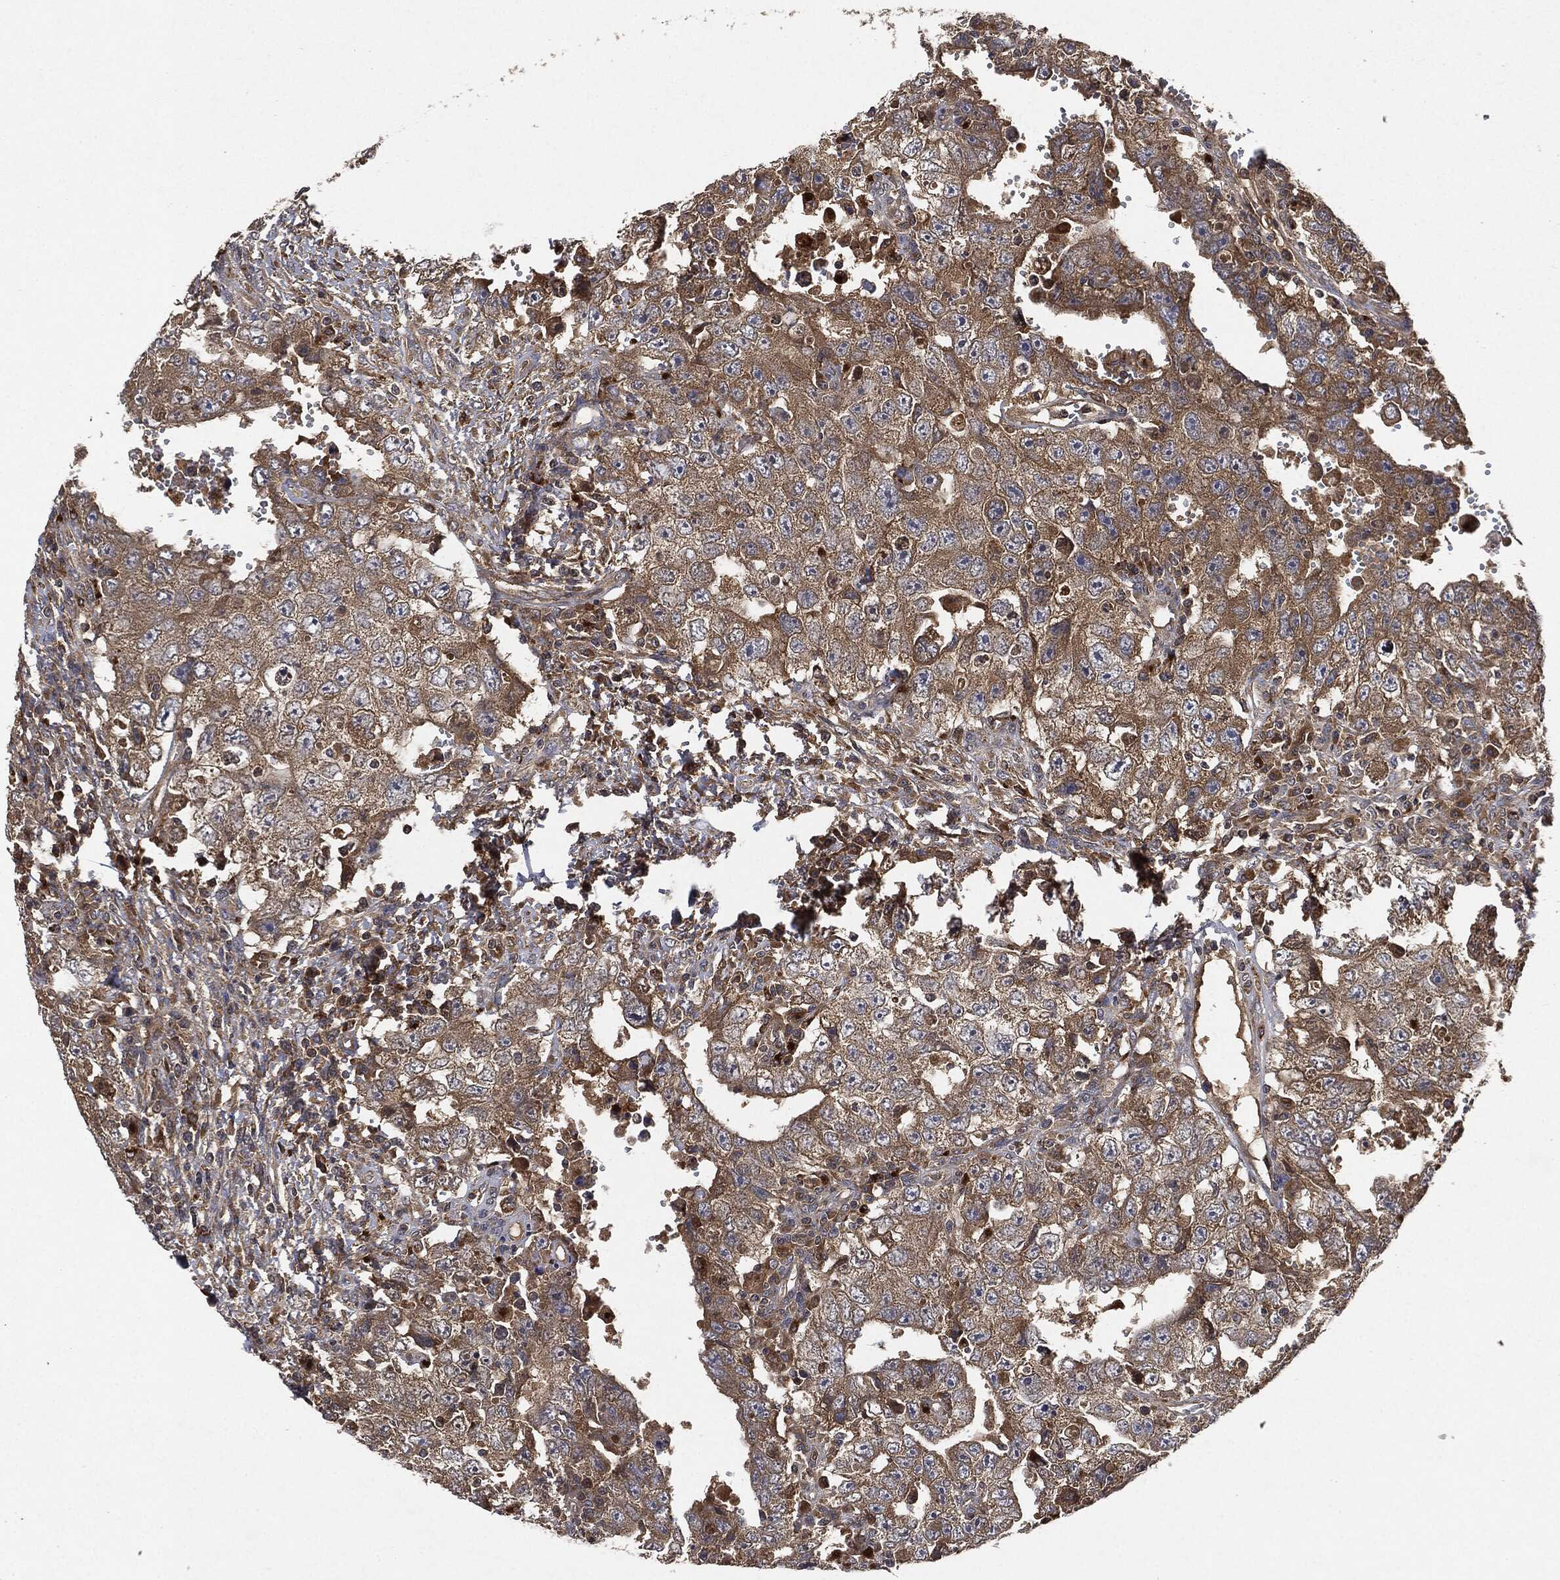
{"staining": {"intensity": "weak", "quantity": ">75%", "location": "cytoplasmic/membranous"}, "tissue": "testis cancer", "cell_type": "Tumor cells", "image_type": "cancer", "snomed": [{"axis": "morphology", "description": "Carcinoma, Embryonal, NOS"}, {"axis": "topography", "description": "Testis"}], "caption": "Weak cytoplasmic/membranous protein staining is appreciated in approximately >75% of tumor cells in testis cancer (embryonal carcinoma). The protein is stained brown, and the nuclei are stained in blue (DAB (3,3'-diaminobenzidine) IHC with brightfield microscopy, high magnification).", "gene": "BRAF", "patient": {"sex": "male", "age": 26}}